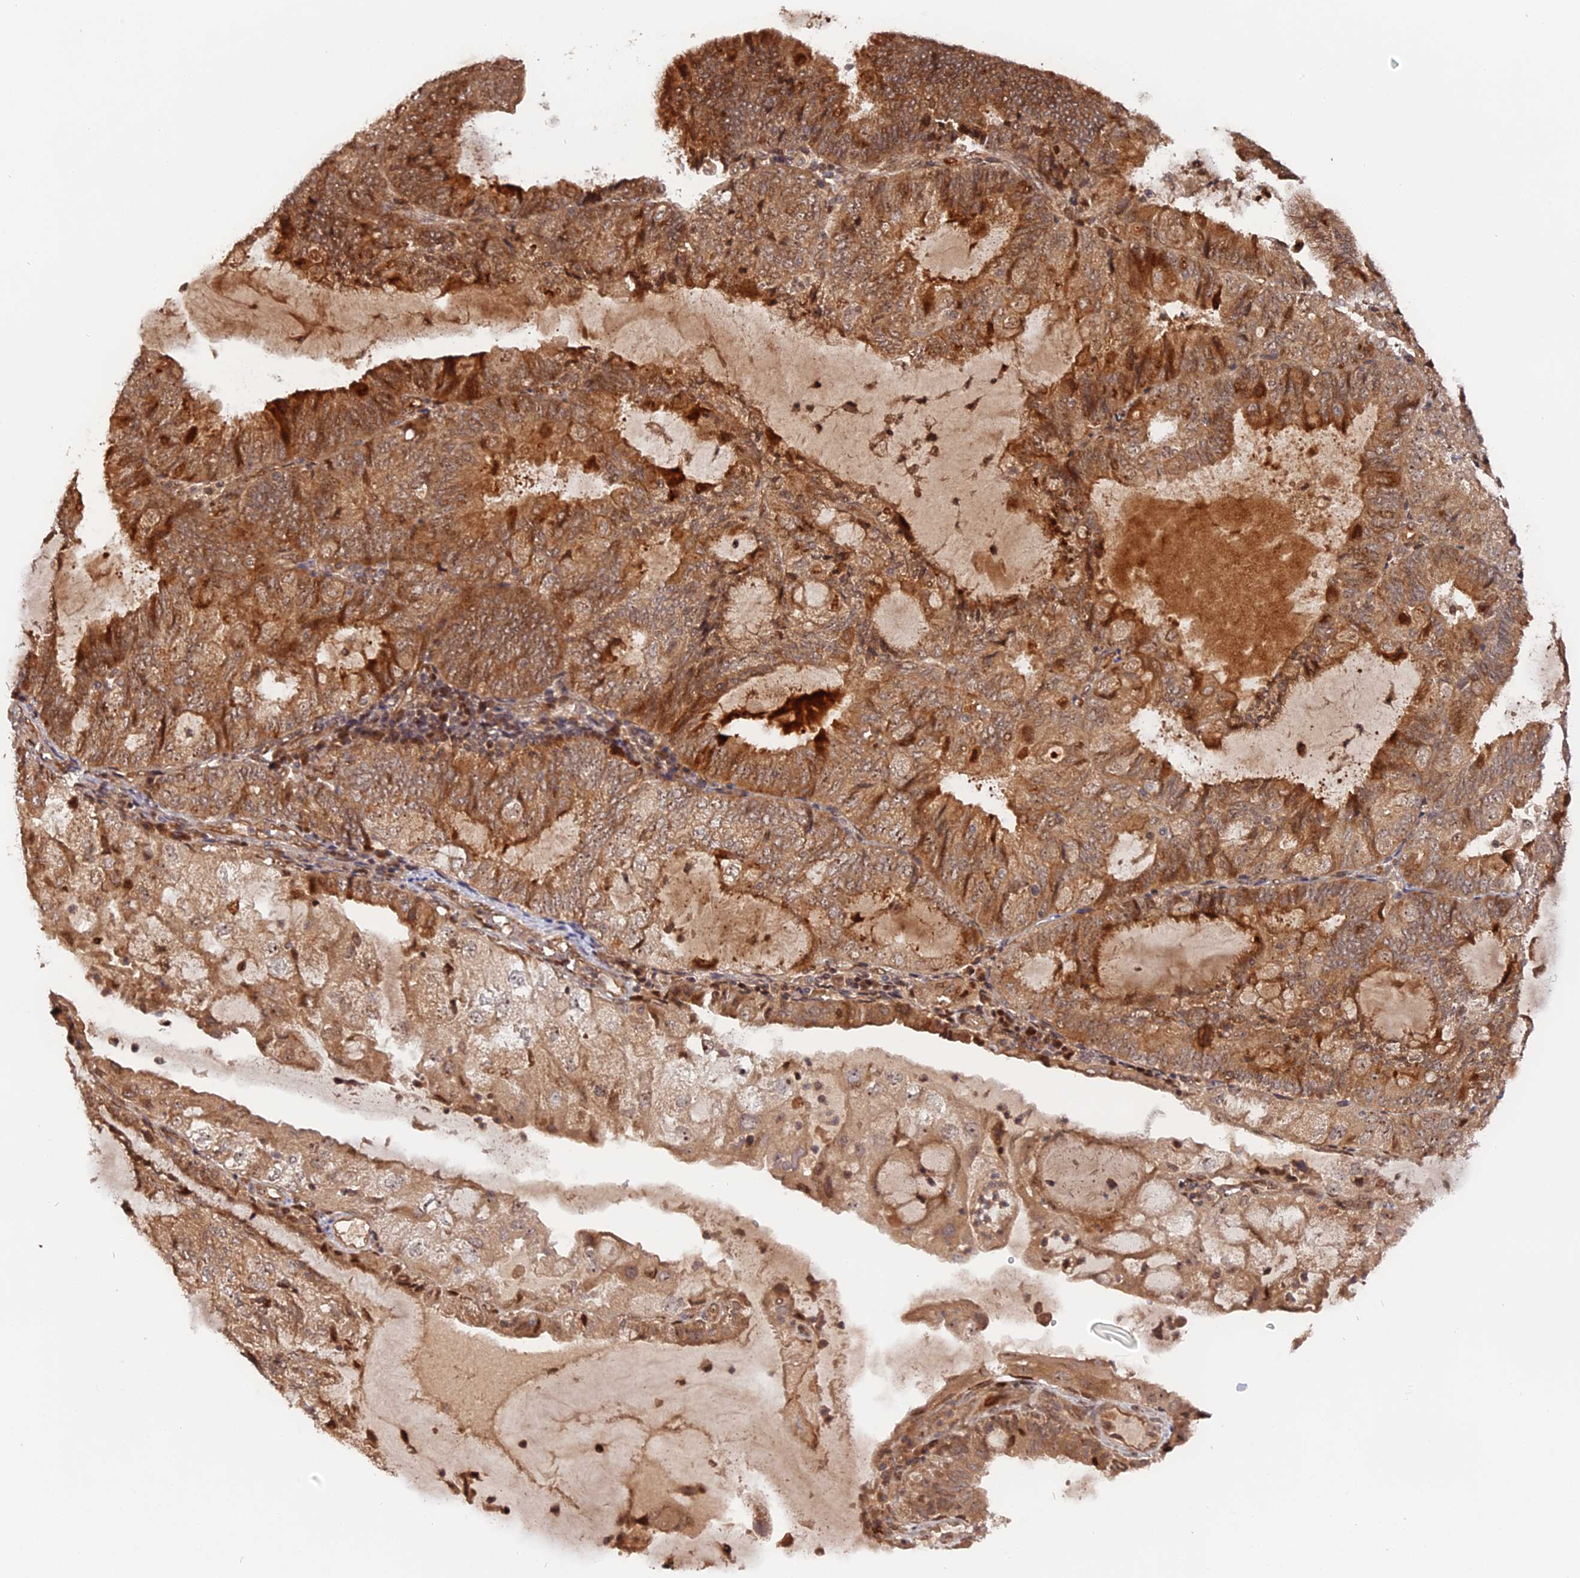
{"staining": {"intensity": "moderate", "quantity": ">75%", "location": "cytoplasmic/membranous,nuclear"}, "tissue": "endometrial cancer", "cell_type": "Tumor cells", "image_type": "cancer", "snomed": [{"axis": "morphology", "description": "Adenocarcinoma, NOS"}, {"axis": "topography", "description": "Endometrium"}], "caption": "High-magnification brightfield microscopy of endometrial adenocarcinoma stained with DAB (brown) and counterstained with hematoxylin (blue). tumor cells exhibit moderate cytoplasmic/membranous and nuclear staining is identified in approximately>75% of cells.", "gene": "ANKRD24", "patient": {"sex": "female", "age": 81}}